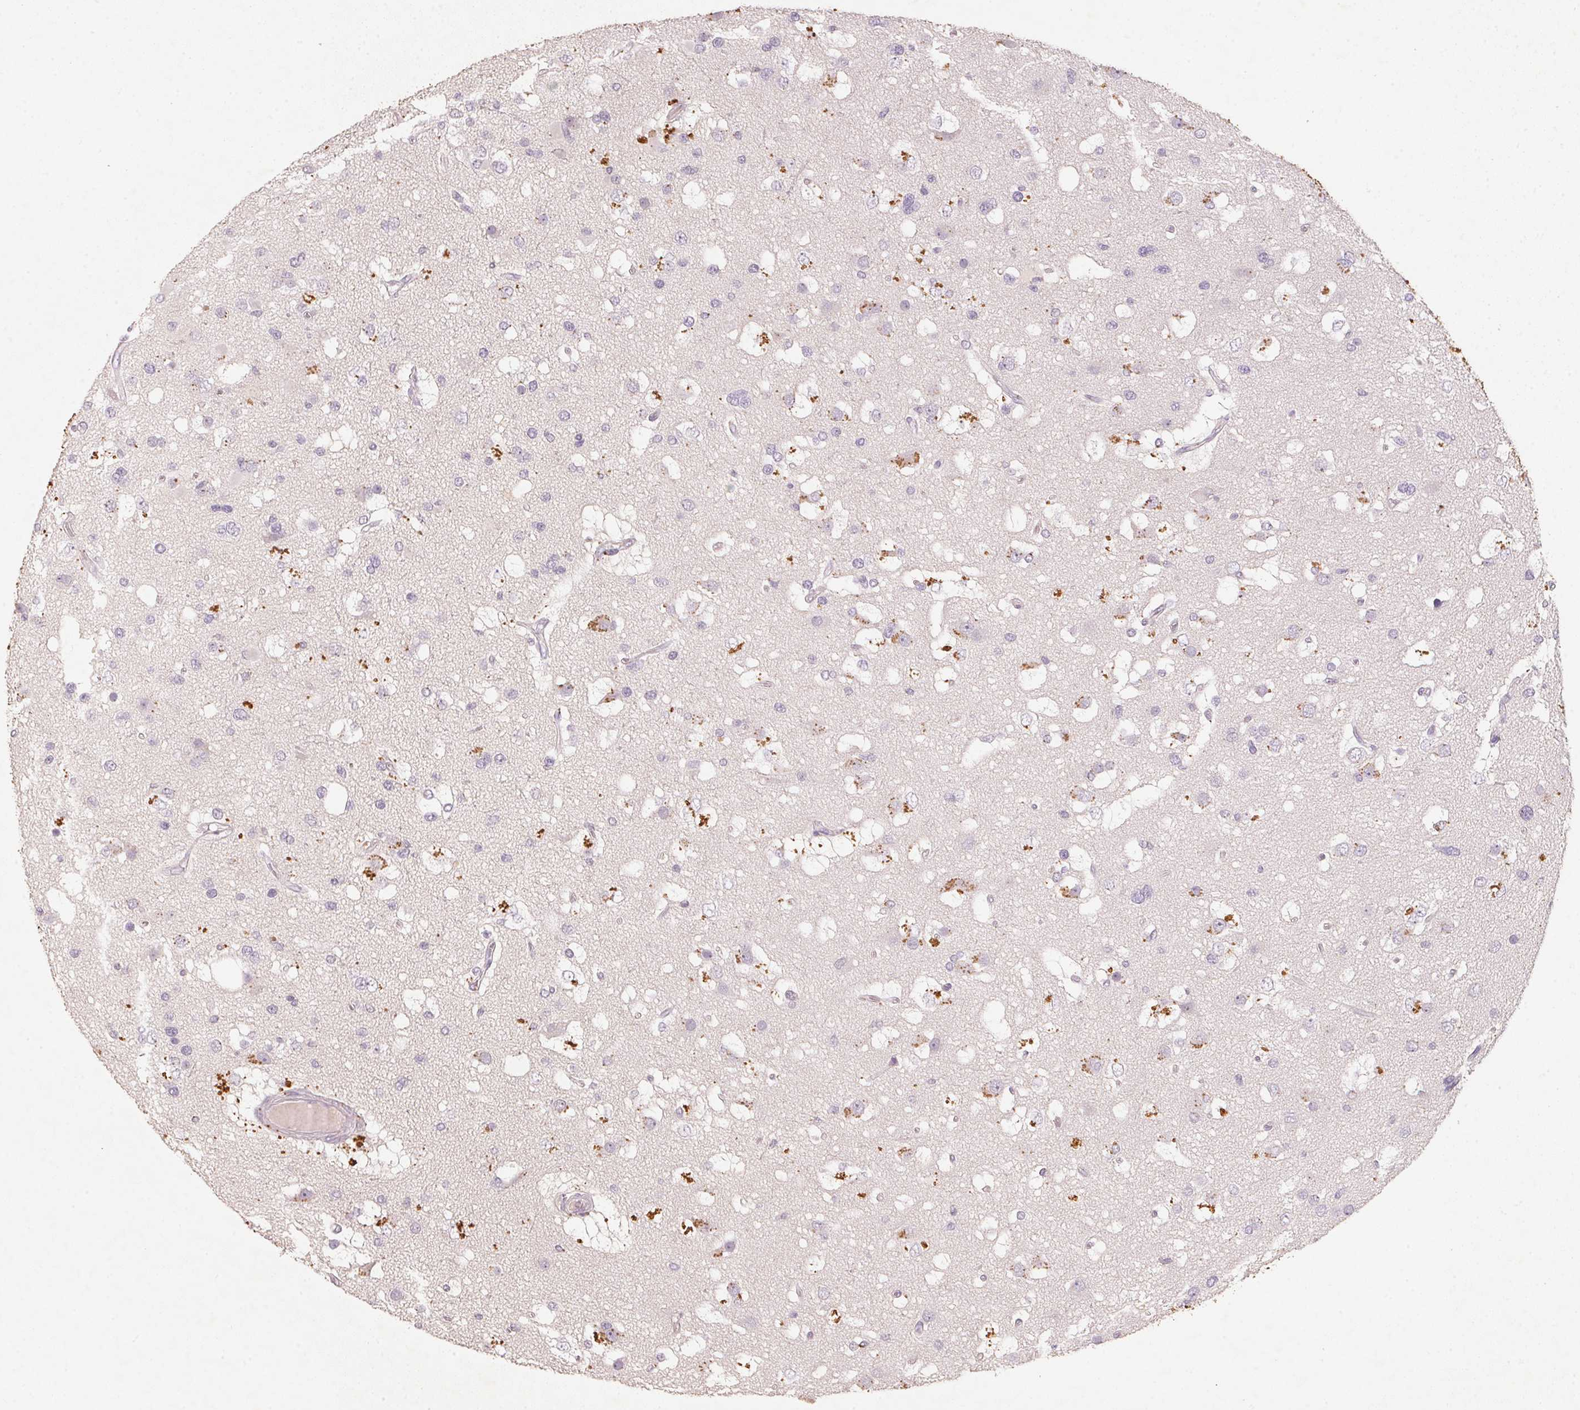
{"staining": {"intensity": "negative", "quantity": "none", "location": "none"}, "tissue": "glioma", "cell_type": "Tumor cells", "image_type": "cancer", "snomed": [{"axis": "morphology", "description": "Glioma, malignant, High grade"}, {"axis": "topography", "description": "Brain"}], "caption": "The immunohistochemistry image has no significant staining in tumor cells of malignant glioma (high-grade) tissue.", "gene": "CXCL5", "patient": {"sex": "male", "age": 53}}